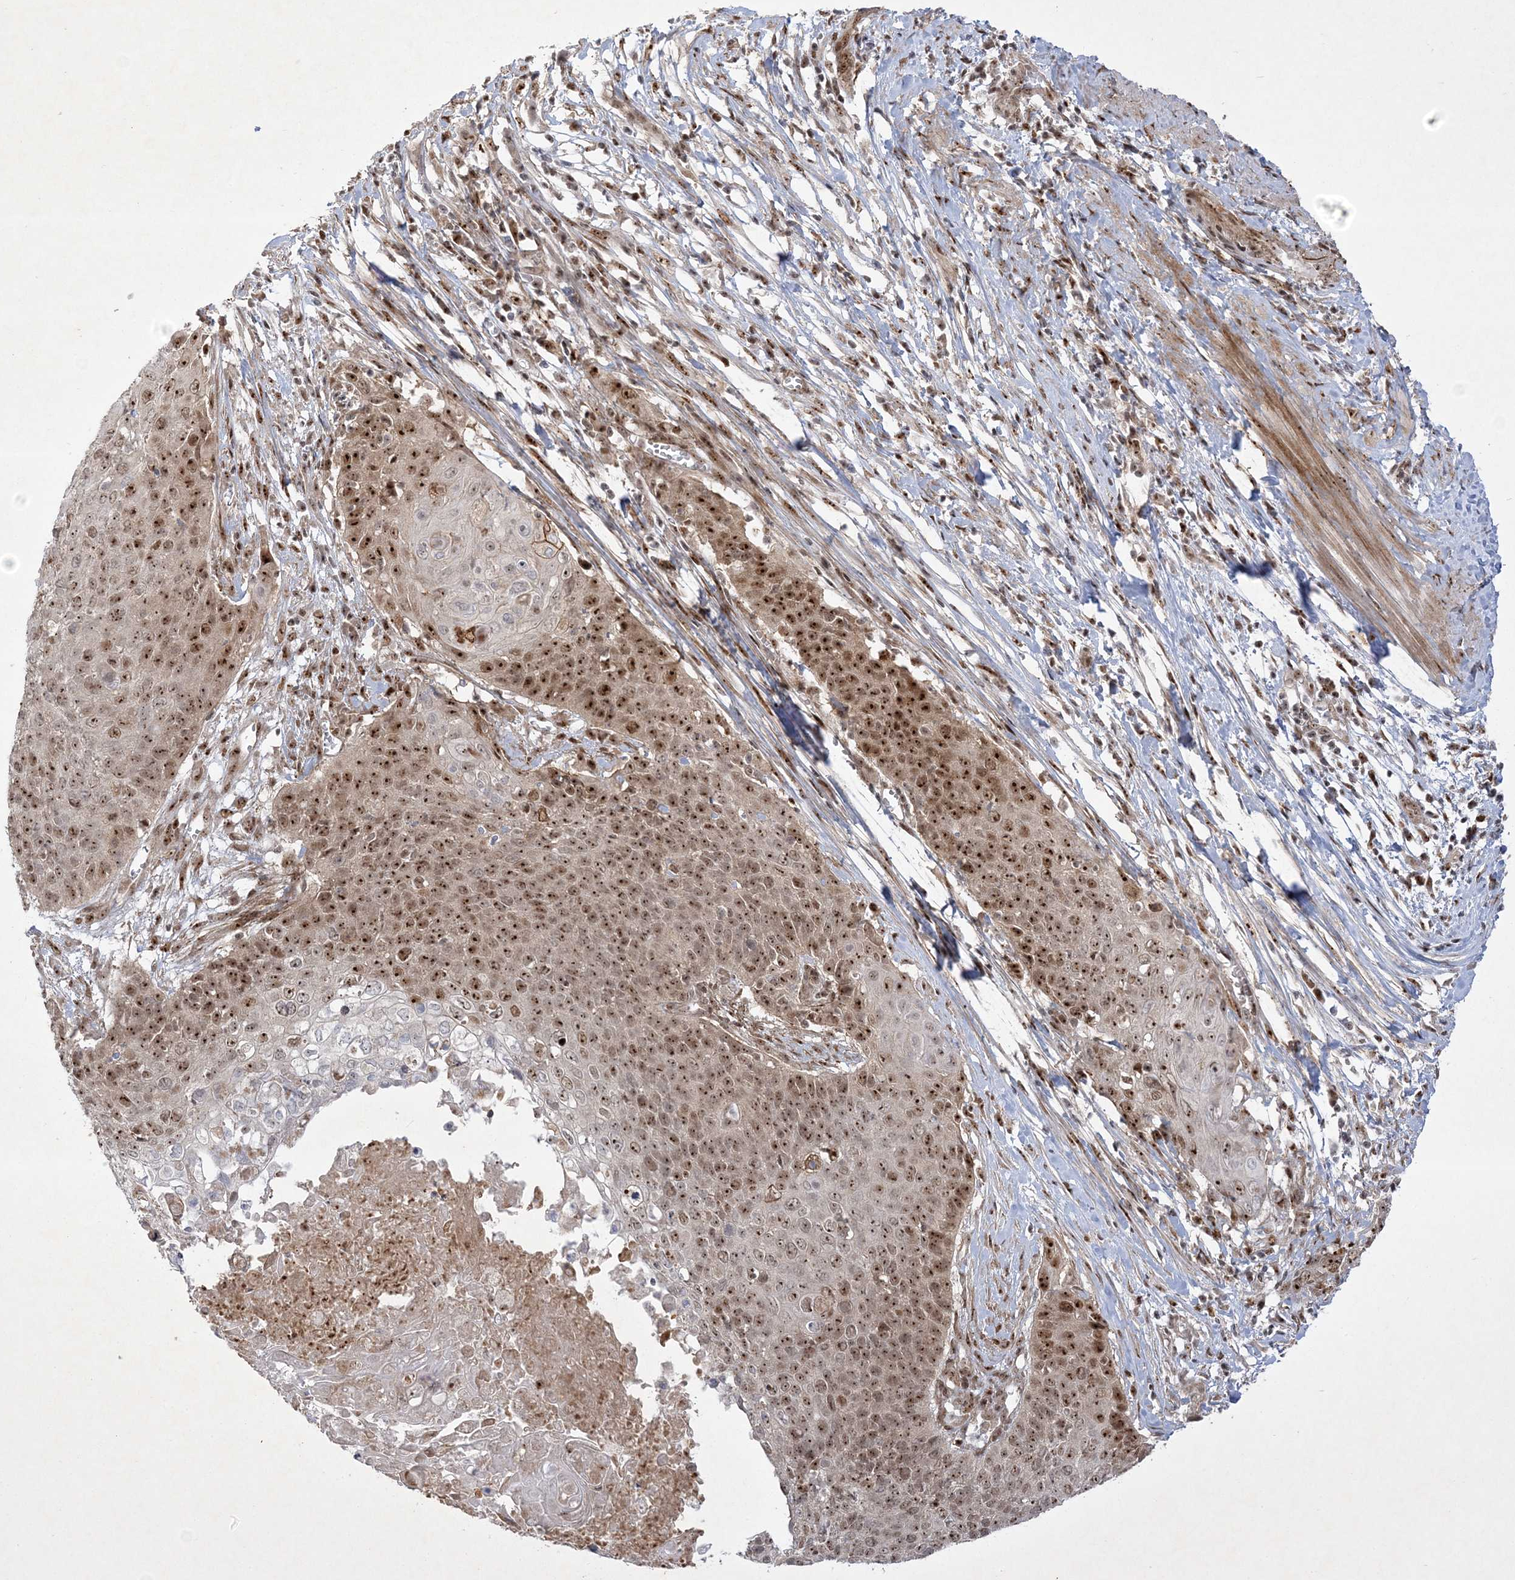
{"staining": {"intensity": "moderate", "quantity": ">75%", "location": "nuclear"}, "tissue": "cervical cancer", "cell_type": "Tumor cells", "image_type": "cancer", "snomed": [{"axis": "morphology", "description": "Squamous cell carcinoma, NOS"}, {"axis": "topography", "description": "Cervix"}], "caption": "About >75% of tumor cells in human cervical cancer reveal moderate nuclear protein staining as visualized by brown immunohistochemical staining.", "gene": "NPM3", "patient": {"sex": "female", "age": 39}}